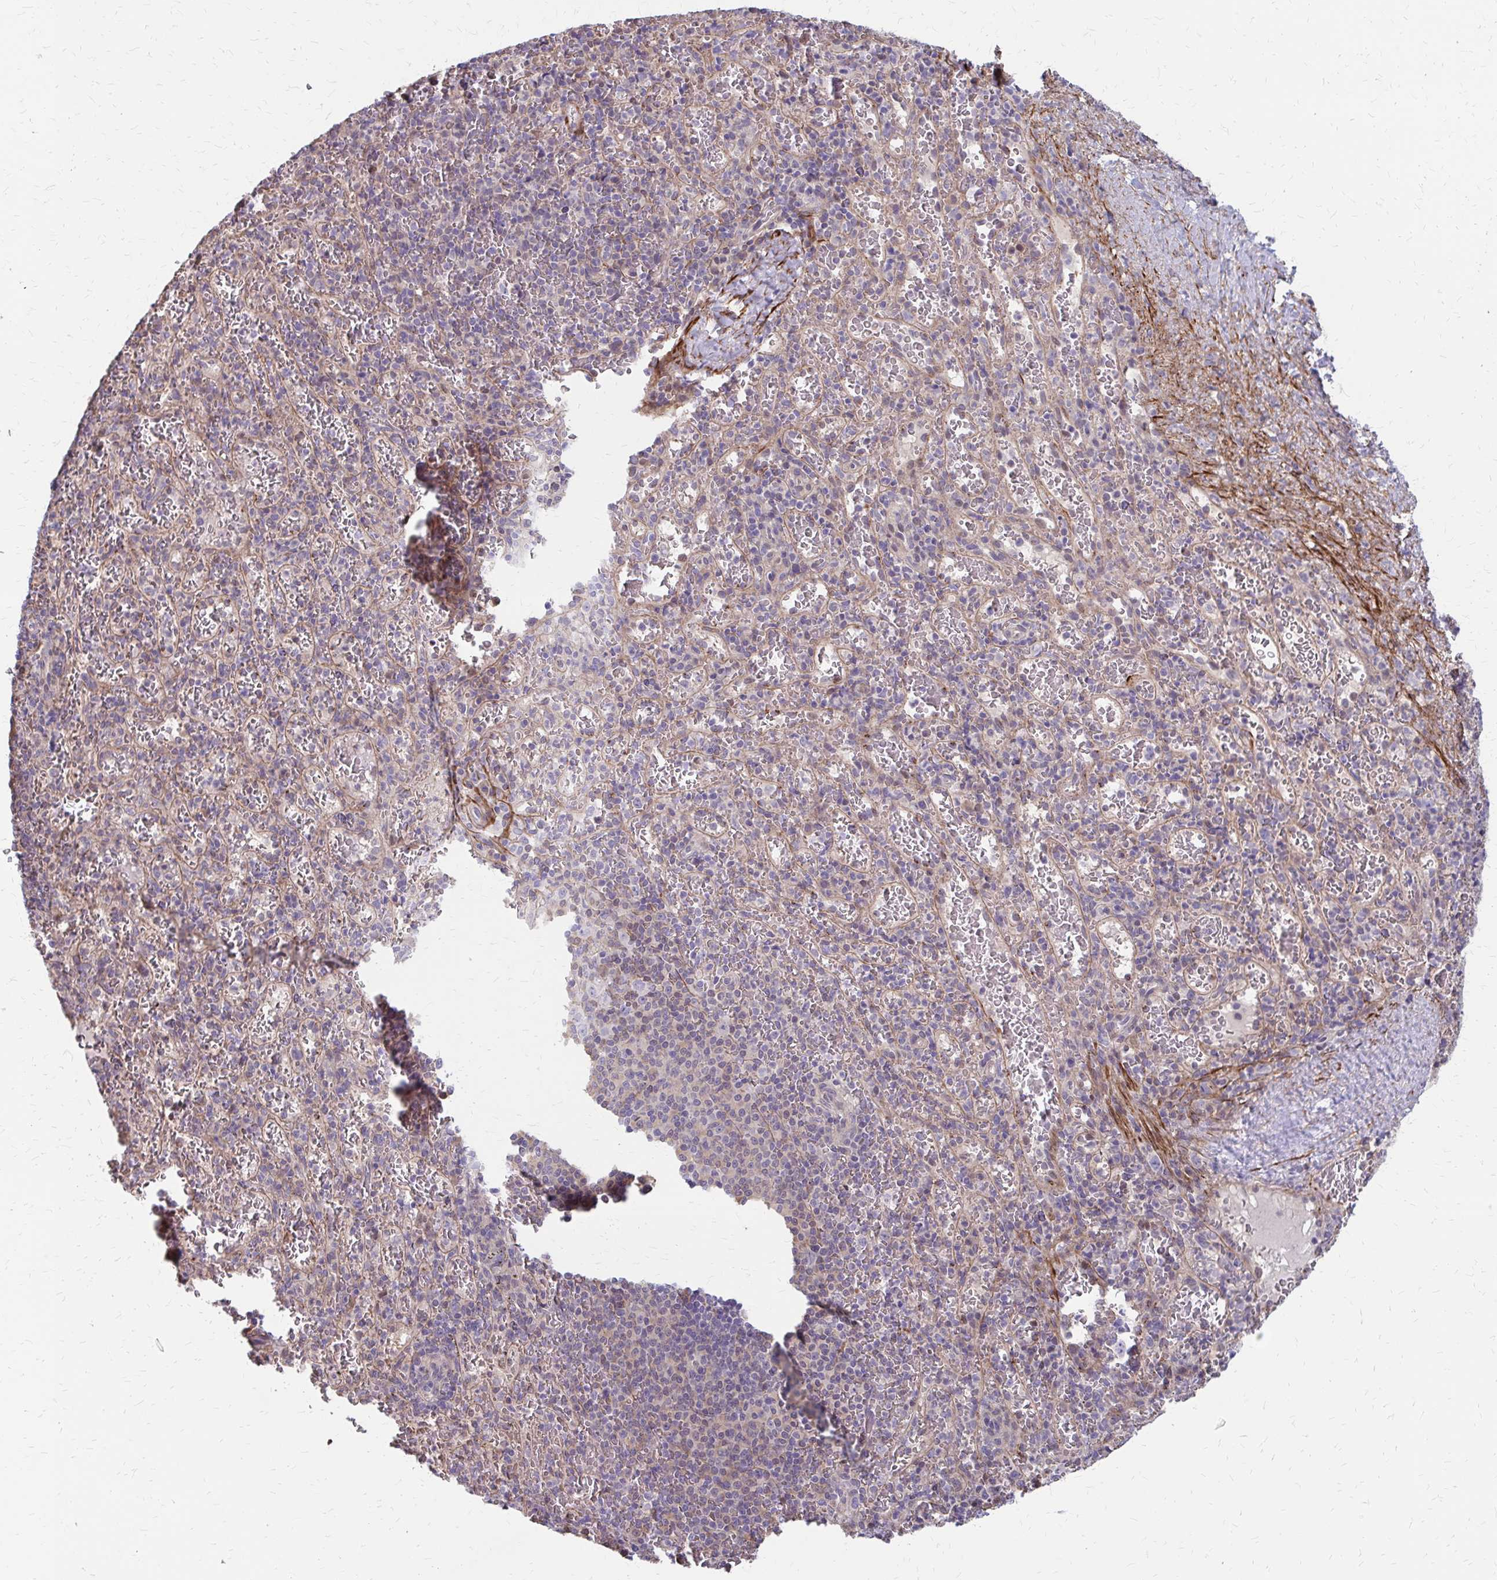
{"staining": {"intensity": "moderate", "quantity": "<25%", "location": "cytoplasmic/membranous"}, "tissue": "spleen", "cell_type": "Cells in red pulp", "image_type": "normal", "snomed": [{"axis": "morphology", "description": "Normal tissue, NOS"}, {"axis": "topography", "description": "Spleen"}], "caption": "Immunohistochemistry (DAB) staining of unremarkable human spleen displays moderate cytoplasmic/membranous protein expression in about <25% of cells in red pulp.", "gene": "IFI44L", "patient": {"sex": "male", "age": 57}}